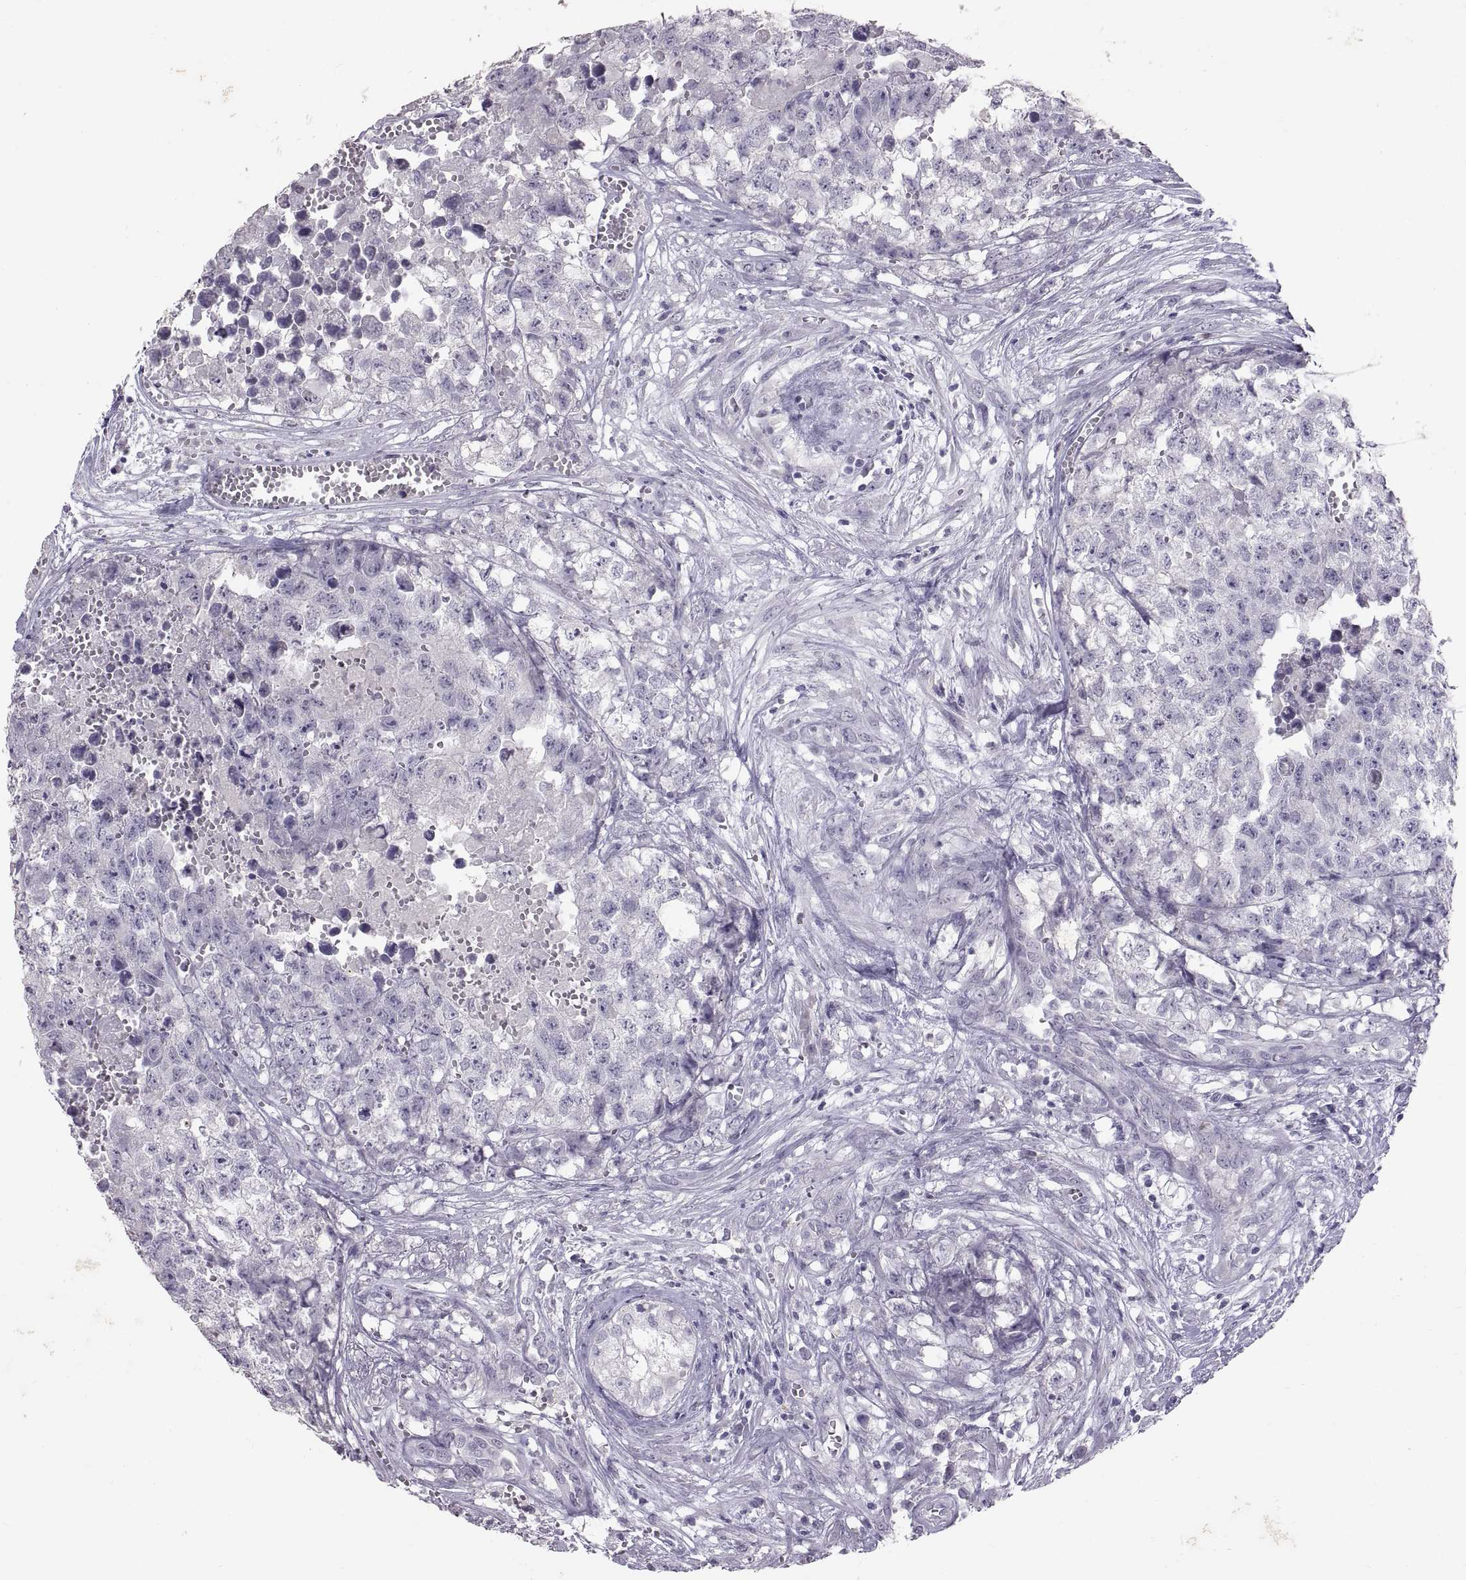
{"staining": {"intensity": "negative", "quantity": "none", "location": "none"}, "tissue": "testis cancer", "cell_type": "Tumor cells", "image_type": "cancer", "snomed": [{"axis": "morphology", "description": "Seminoma, NOS"}, {"axis": "morphology", "description": "Carcinoma, Embryonal, NOS"}, {"axis": "topography", "description": "Testis"}], "caption": "DAB (3,3'-diaminobenzidine) immunohistochemical staining of human testis seminoma reveals no significant expression in tumor cells.", "gene": "SPACDR", "patient": {"sex": "male", "age": 22}}